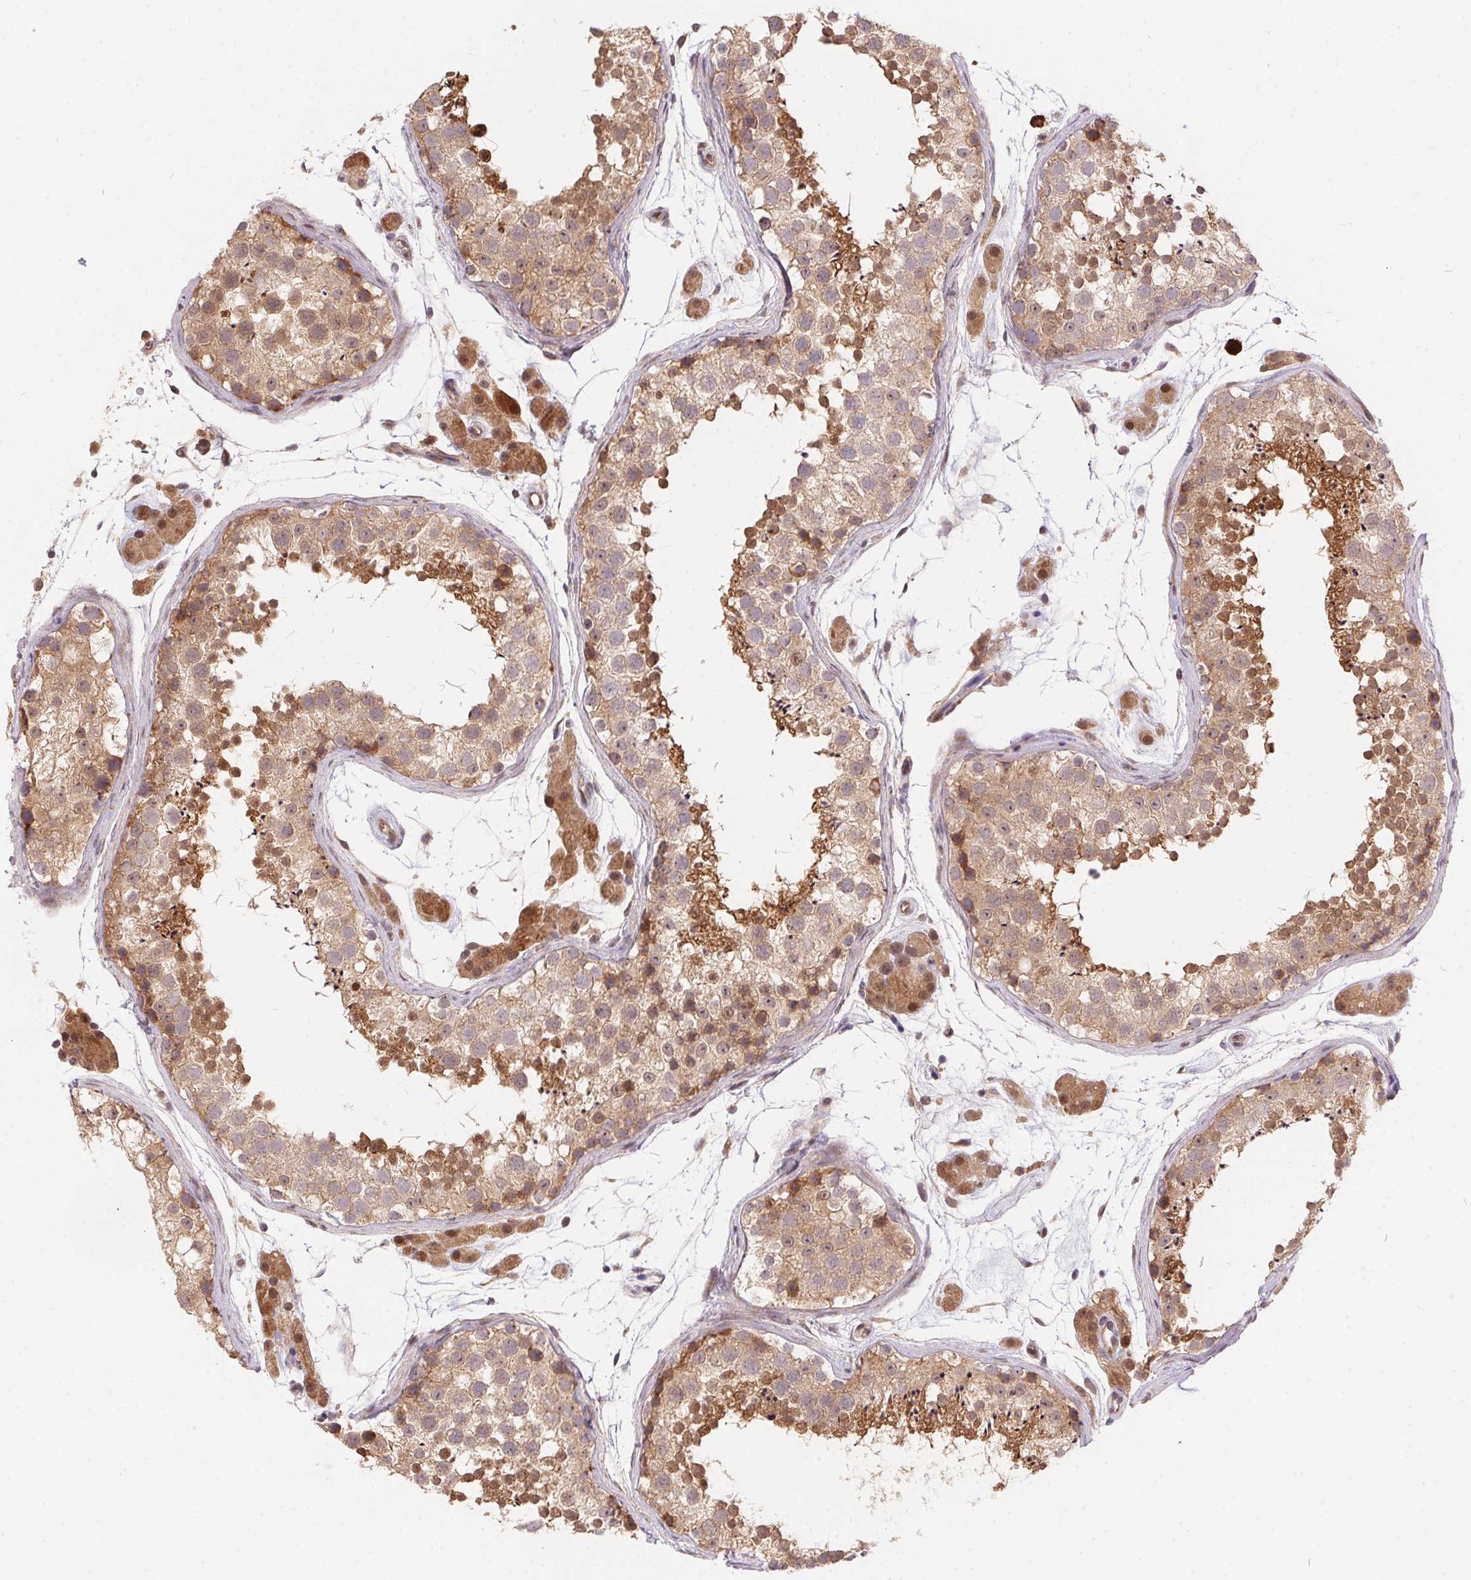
{"staining": {"intensity": "moderate", "quantity": ">75%", "location": "cytoplasmic/membranous,nuclear"}, "tissue": "testis", "cell_type": "Cells in seminiferous ducts", "image_type": "normal", "snomed": [{"axis": "morphology", "description": "Normal tissue, NOS"}, {"axis": "topography", "description": "Testis"}], "caption": "Moderate cytoplasmic/membranous,nuclear positivity is appreciated in approximately >75% of cells in seminiferous ducts in normal testis.", "gene": "NUDT16", "patient": {"sex": "male", "age": 41}}